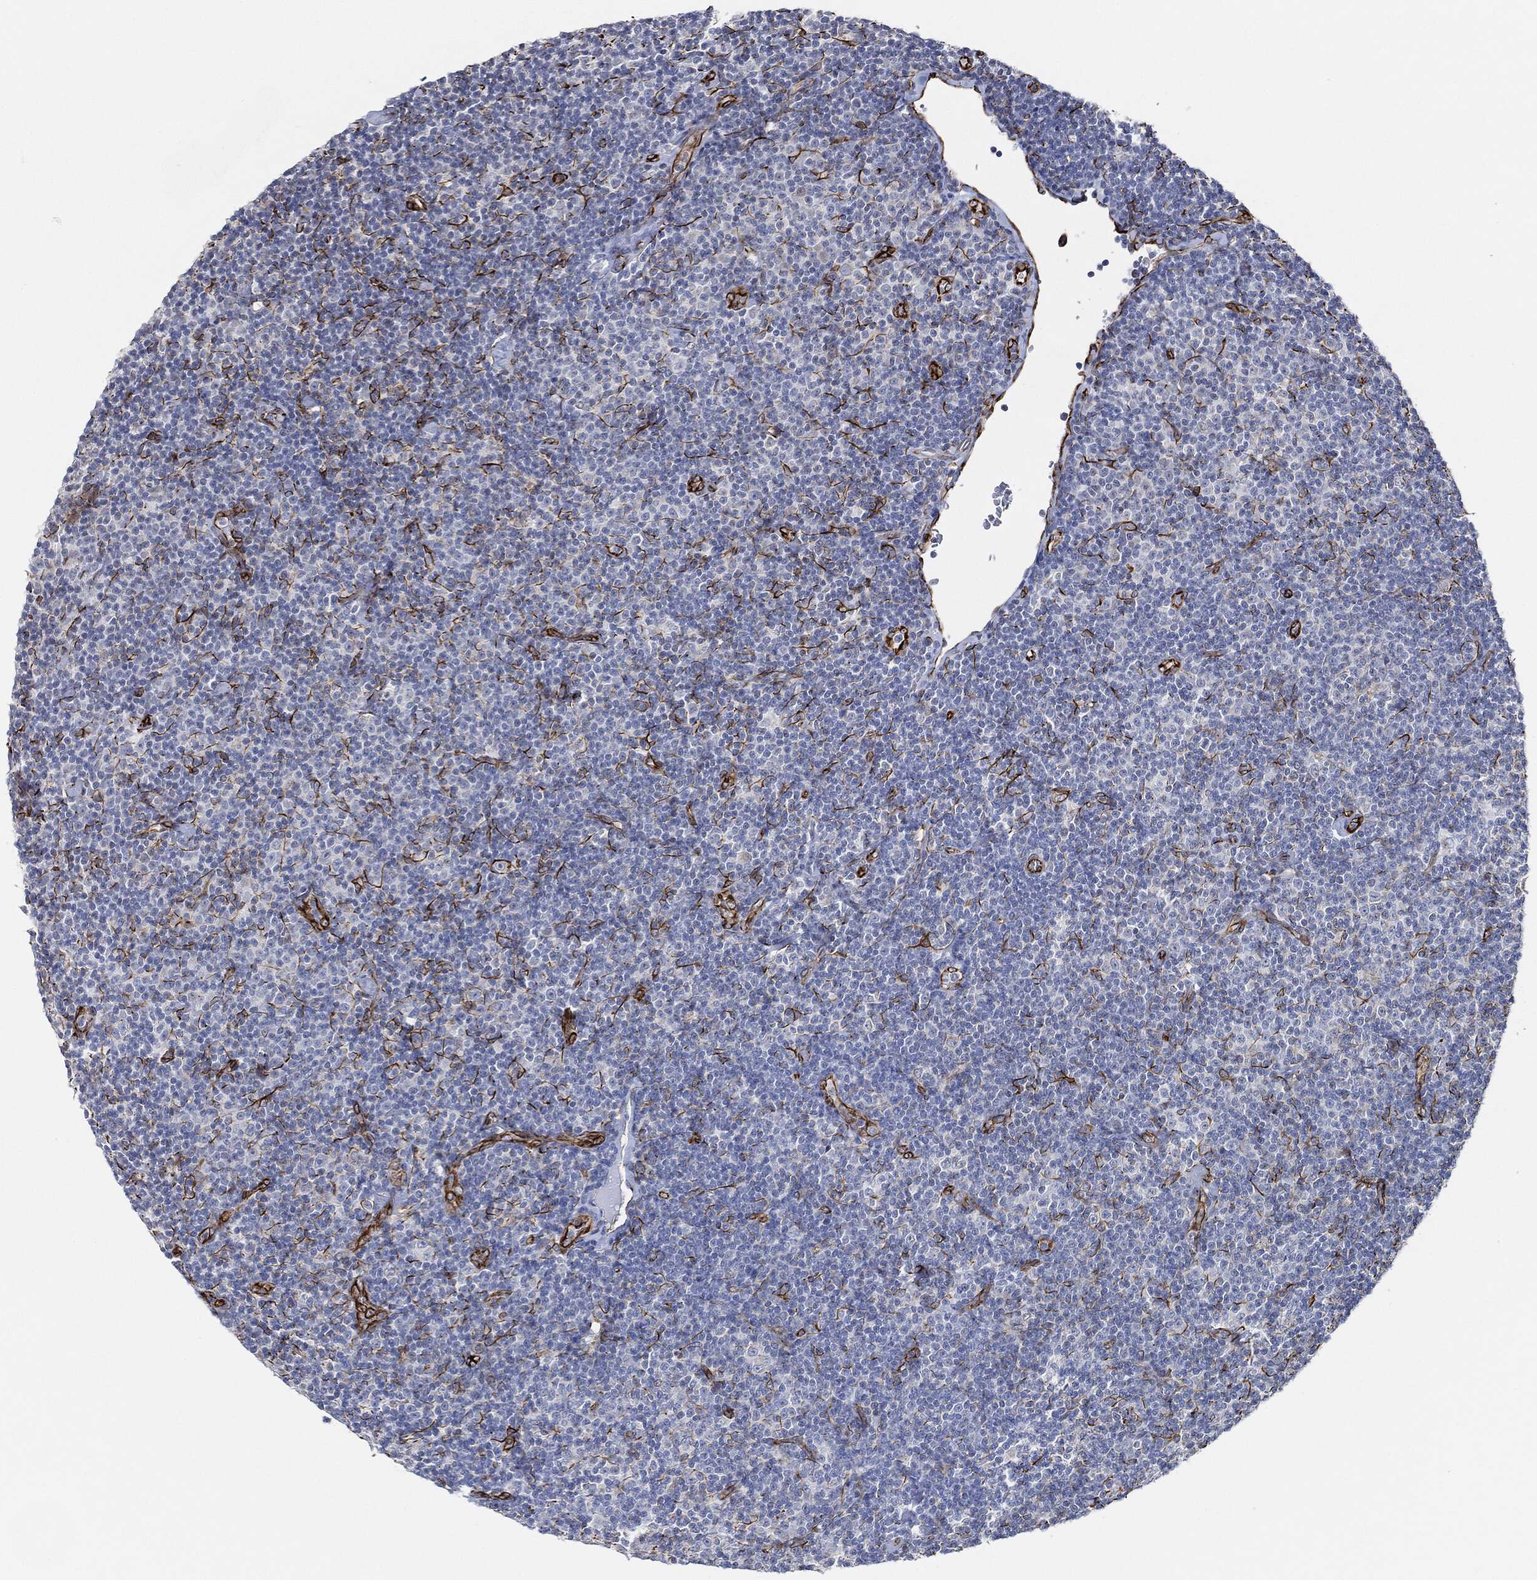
{"staining": {"intensity": "negative", "quantity": "none", "location": "none"}, "tissue": "lymphoma", "cell_type": "Tumor cells", "image_type": "cancer", "snomed": [{"axis": "morphology", "description": "Malignant lymphoma, non-Hodgkin's type, Low grade"}, {"axis": "topography", "description": "Lymph node"}], "caption": "Human lymphoma stained for a protein using IHC demonstrates no positivity in tumor cells.", "gene": "THSD1", "patient": {"sex": "male", "age": 81}}